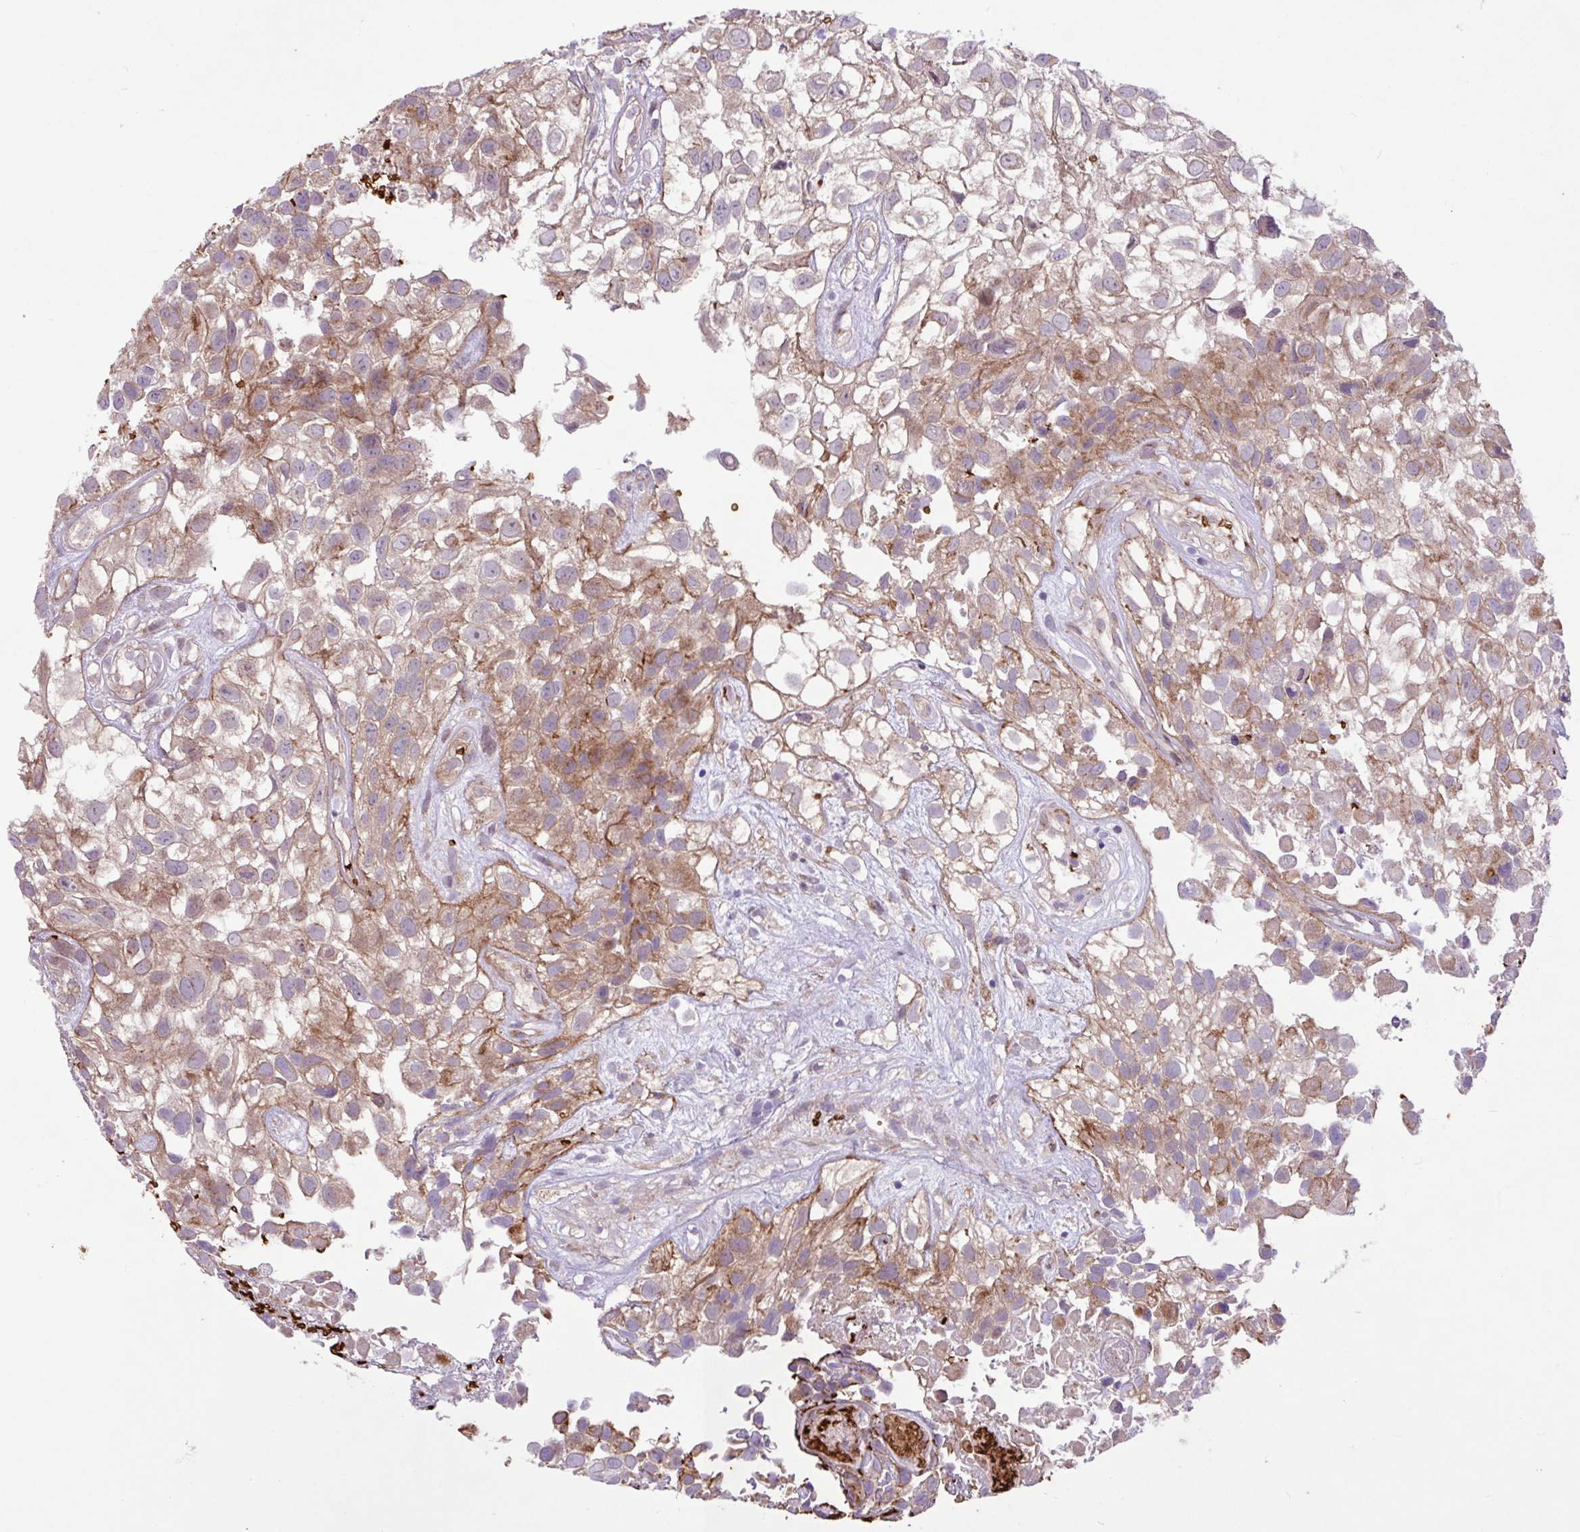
{"staining": {"intensity": "weak", "quantity": "25%-75%", "location": "cytoplasmic/membranous"}, "tissue": "urothelial cancer", "cell_type": "Tumor cells", "image_type": "cancer", "snomed": [{"axis": "morphology", "description": "Urothelial carcinoma, High grade"}, {"axis": "topography", "description": "Urinary bladder"}], "caption": "Weak cytoplasmic/membranous protein positivity is present in approximately 25%-75% of tumor cells in high-grade urothelial carcinoma.", "gene": "RAD21L1", "patient": {"sex": "male", "age": 56}}